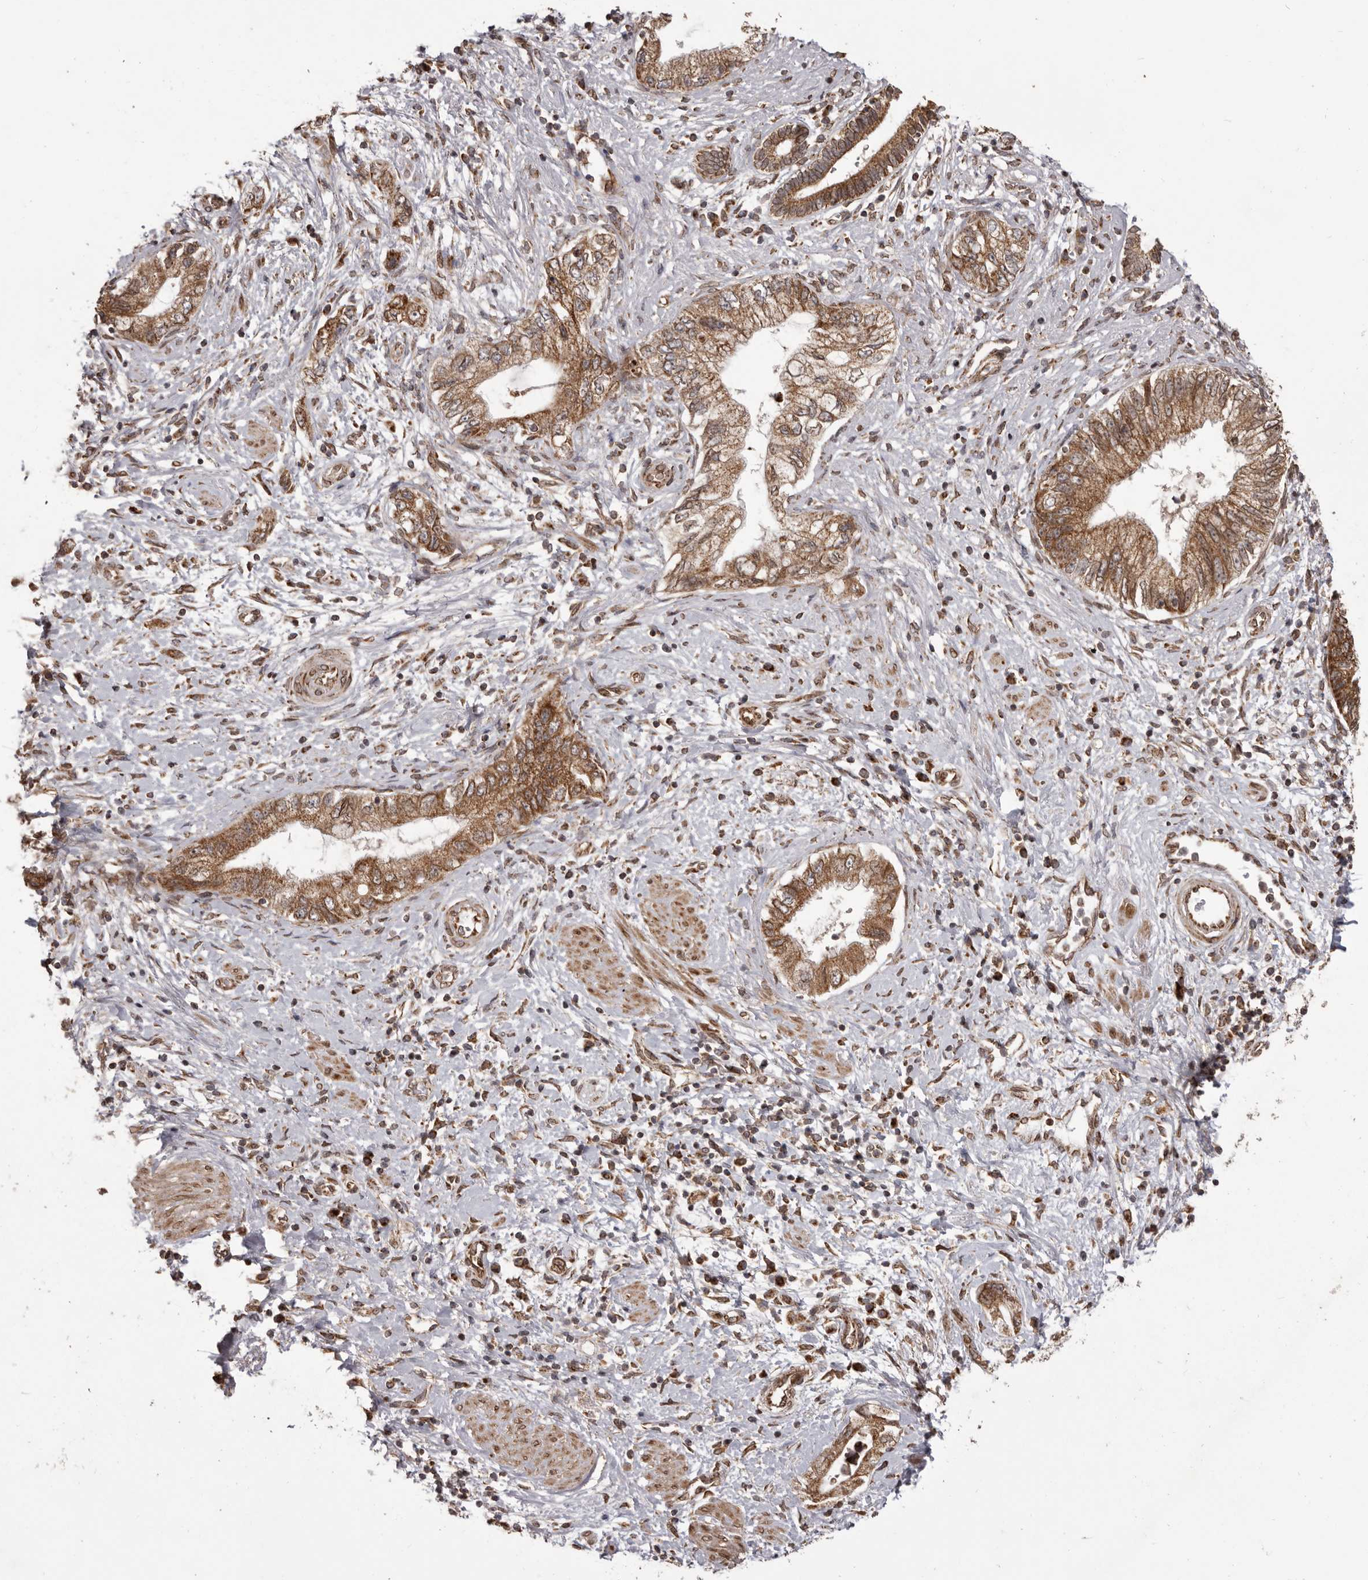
{"staining": {"intensity": "strong", "quantity": ">75%", "location": "cytoplasmic/membranous"}, "tissue": "pancreatic cancer", "cell_type": "Tumor cells", "image_type": "cancer", "snomed": [{"axis": "morphology", "description": "Adenocarcinoma, NOS"}, {"axis": "topography", "description": "Pancreas"}], "caption": "Immunohistochemistry (IHC) of human pancreatic adenocarcinoma exhibits high levels of strong cytoplasmic/membranous positivity in about >75% of tumor cells. Immunohistochemistry (IHC) stains the protein of interest in brown and the nuclei are stained blue.", "gene": "CHRM2", "patient": {"sex": "female", "age": 73}}